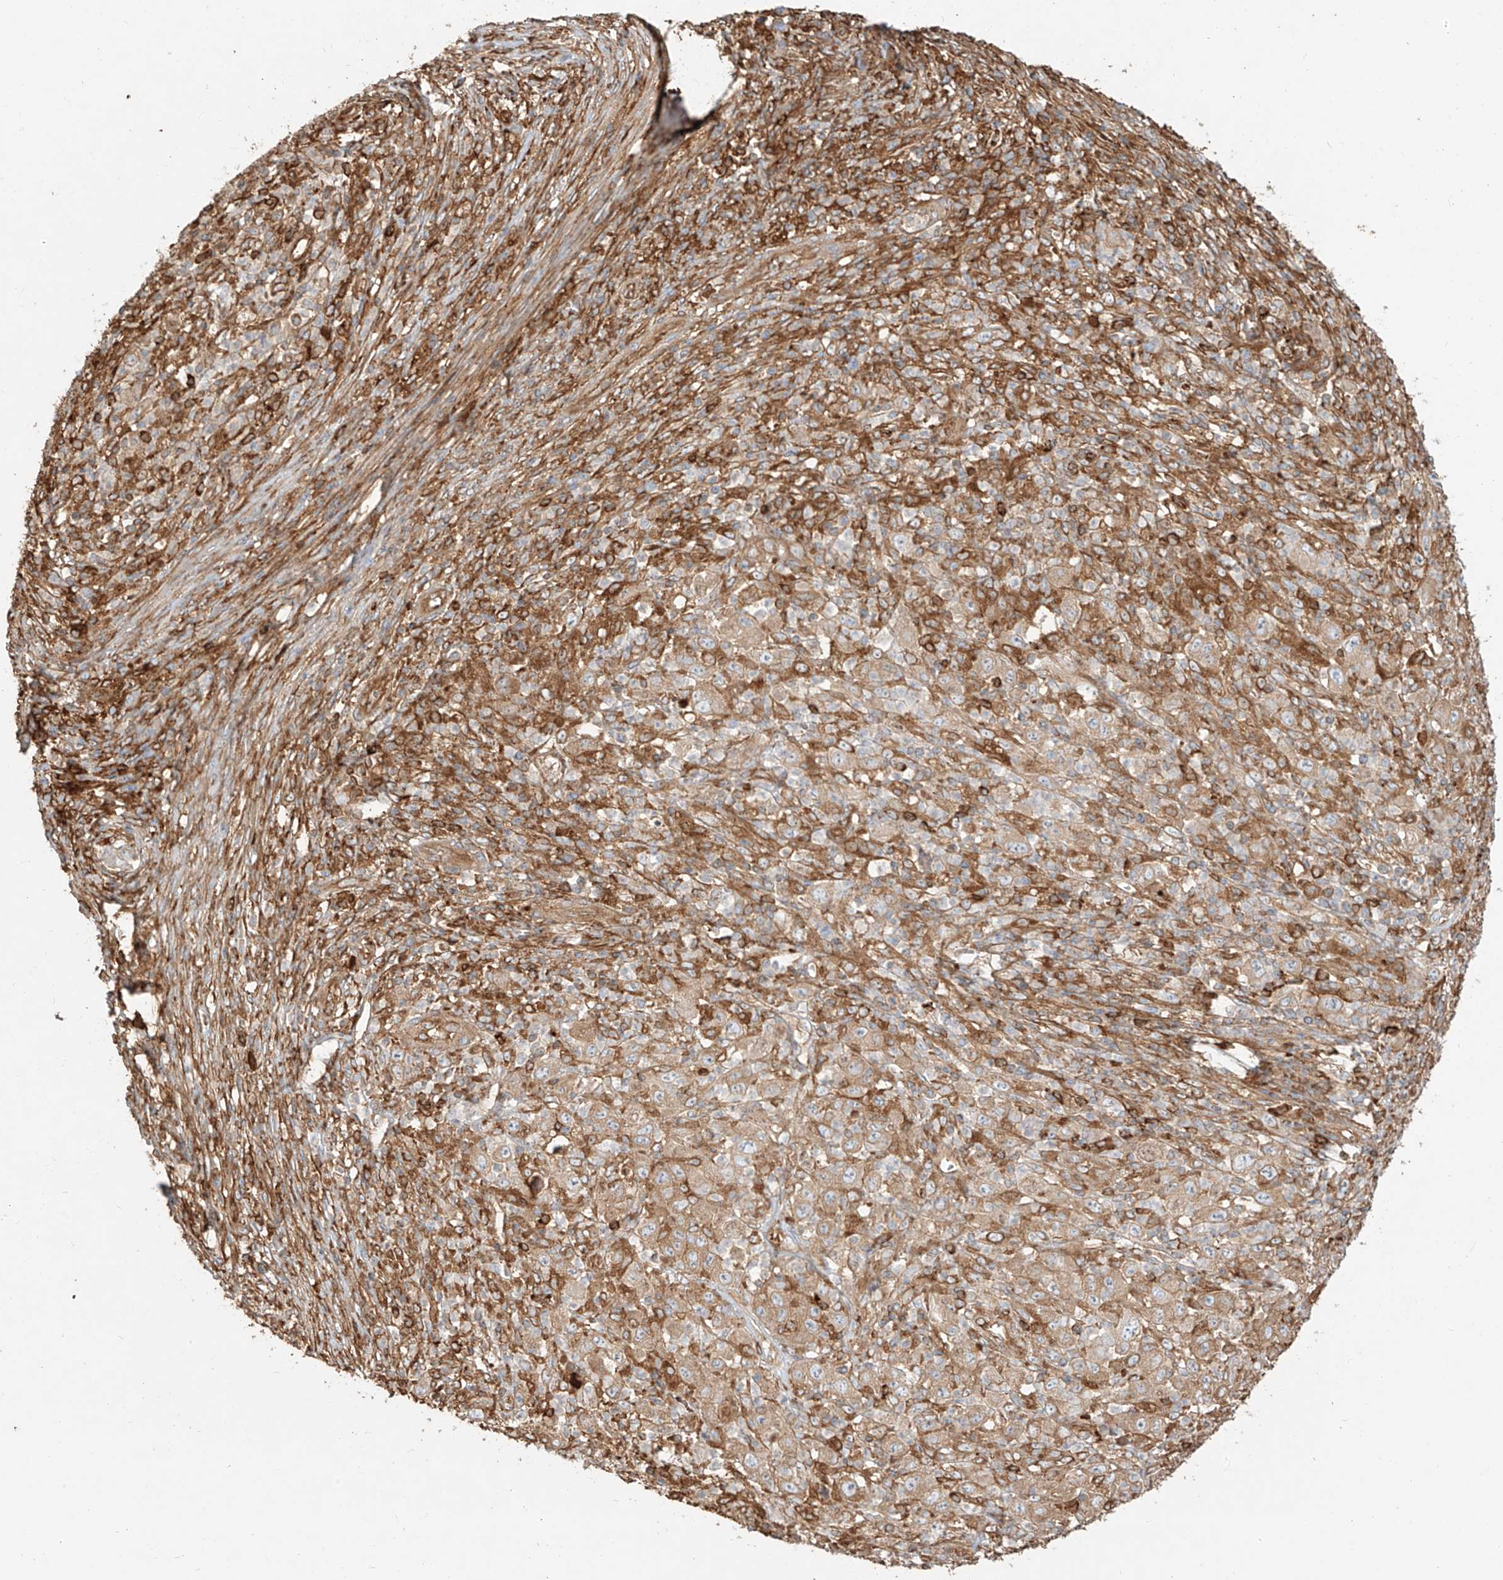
{"staining": {"intensity": "moderate", "quantity": ">75%", "location": "cytoplasmic/membranous"}, "tissue": "melanoma", "cell_type": "Tumor cells", "image_type": "cancer", "snomed": [{"axis": "morphology", "description": "Malignant melanoma, Metastatic site"}, {"axis": "topography", "description": "Skin"}], "caption": "Melanoma stained for a protein (brown) demonstrates moderate cytoplasmic/membranous positive staining in about >75% of tumor cells.", "gene": "SNX9", "patient": {"sex": "female", "age": 56}}